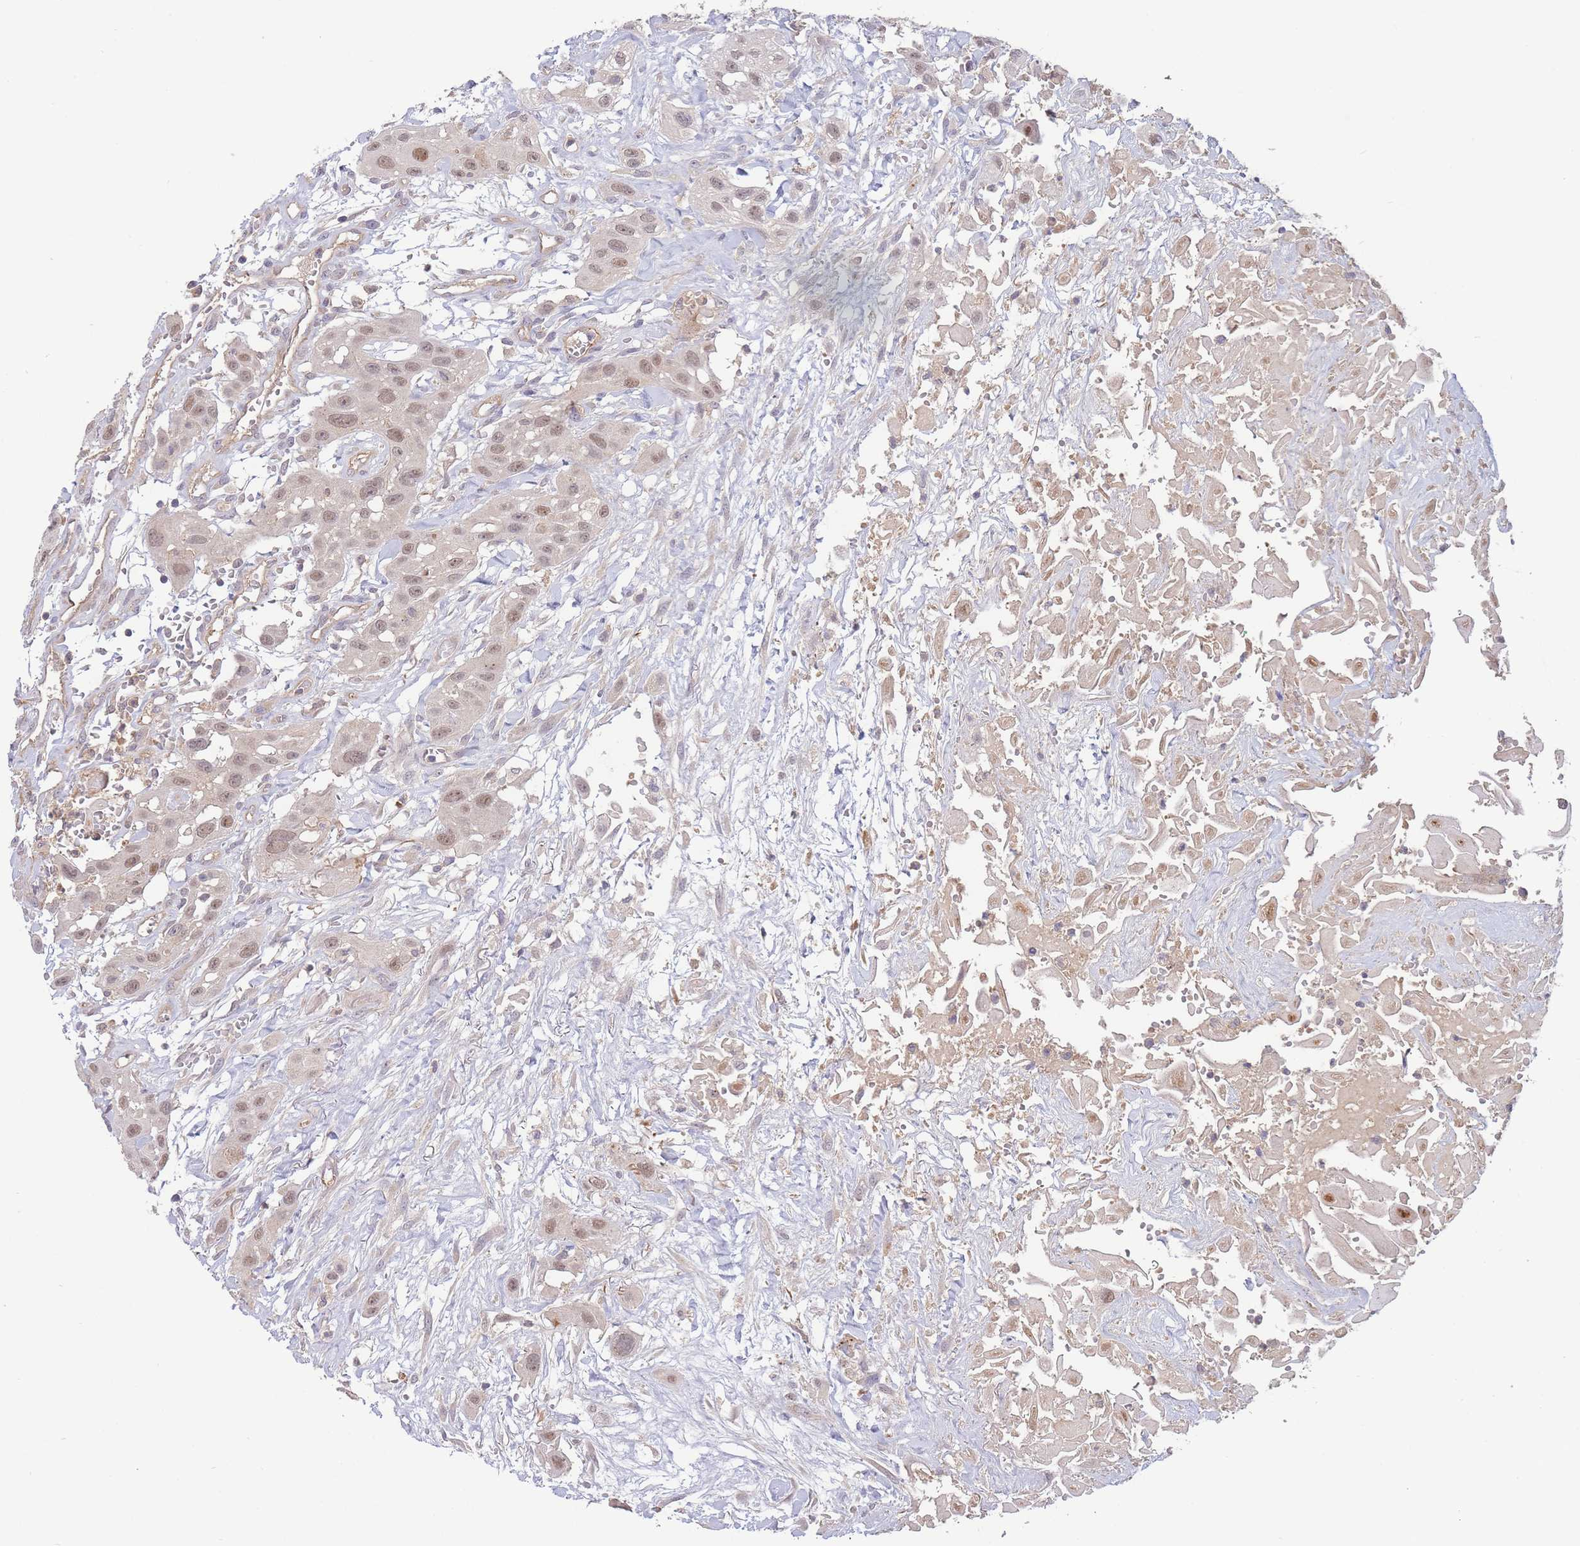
{"staining": {"intensity": "moderate", "quantity": ">75%", "location": "nuclear"}, "tissue": "head and neck cancer", "cell_type": "Tumor cells", "image_type": "cancer", "snomed": [{"axis": "morphology", "description": "Squamous cell carcinoma, NOS"}, {"axis": "topography", "description": "Head-Neck"}], "caption": "A micrograph of human squamous cell carcinoma (head and neck) stained for a protein reveals moderate nuclear brown staining in tumor cells. The staining is performed using DAB brown chromogen to label protein expression. The nuclei are counter-stained blue using hematoxylin.", "gene": "NDUFAF5", "patient": {"sex": "male", "age": 81}}